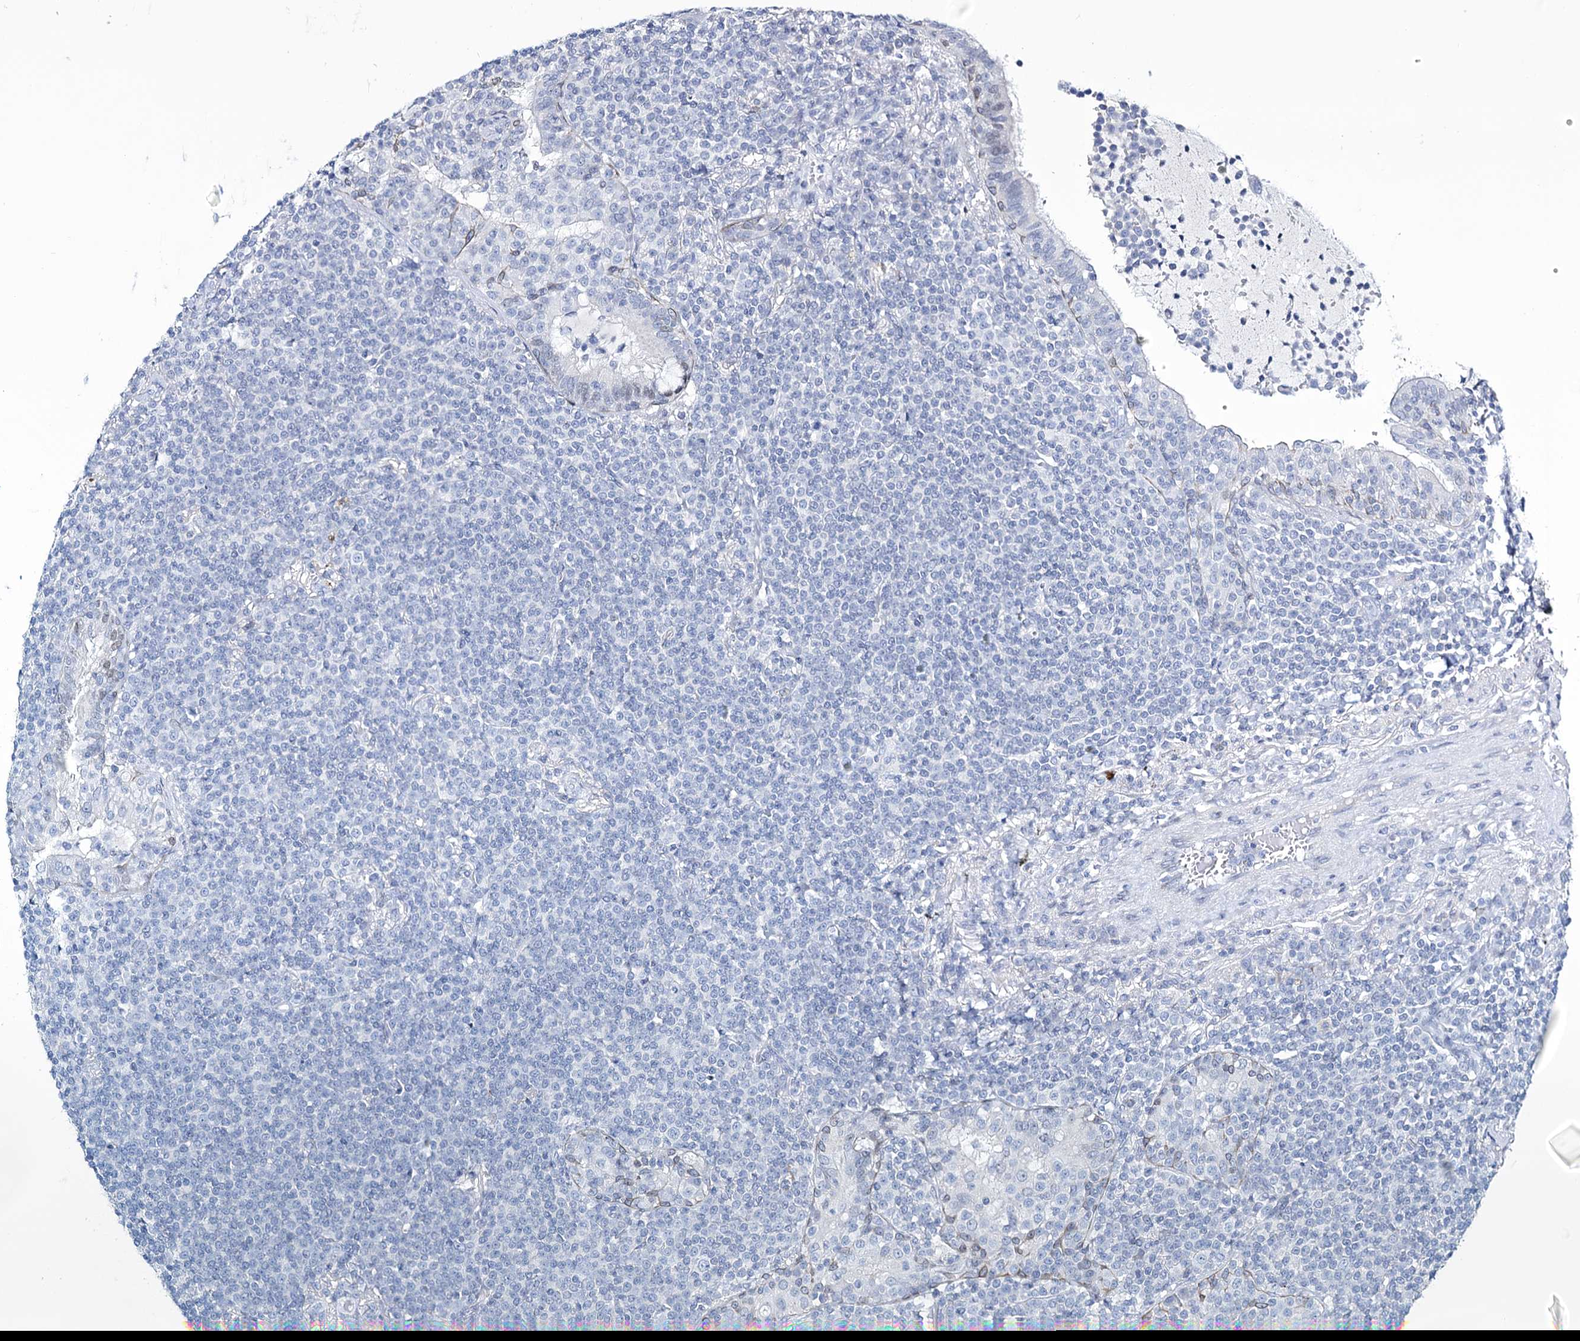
{"staining": {"intensity": "negative", "quantity": "none", "location": "none"}, "tissue": "lymphoma", "cell_type": "Tumor cells", "image_type": "cancer", "snomed": [{"axis": "morphology", "description": "Malignant lymphoma, non-Hodgkin's type, Low grade"}, {"axis": "topography", "description": "Lung"}], "caption": "Tumor cells are negative for brown protein staining in malignant lymphoma, non-Hodgkin's type (low-grade).", "gene": "TOX3", "patient": {"sex": "female", "age": 71}}